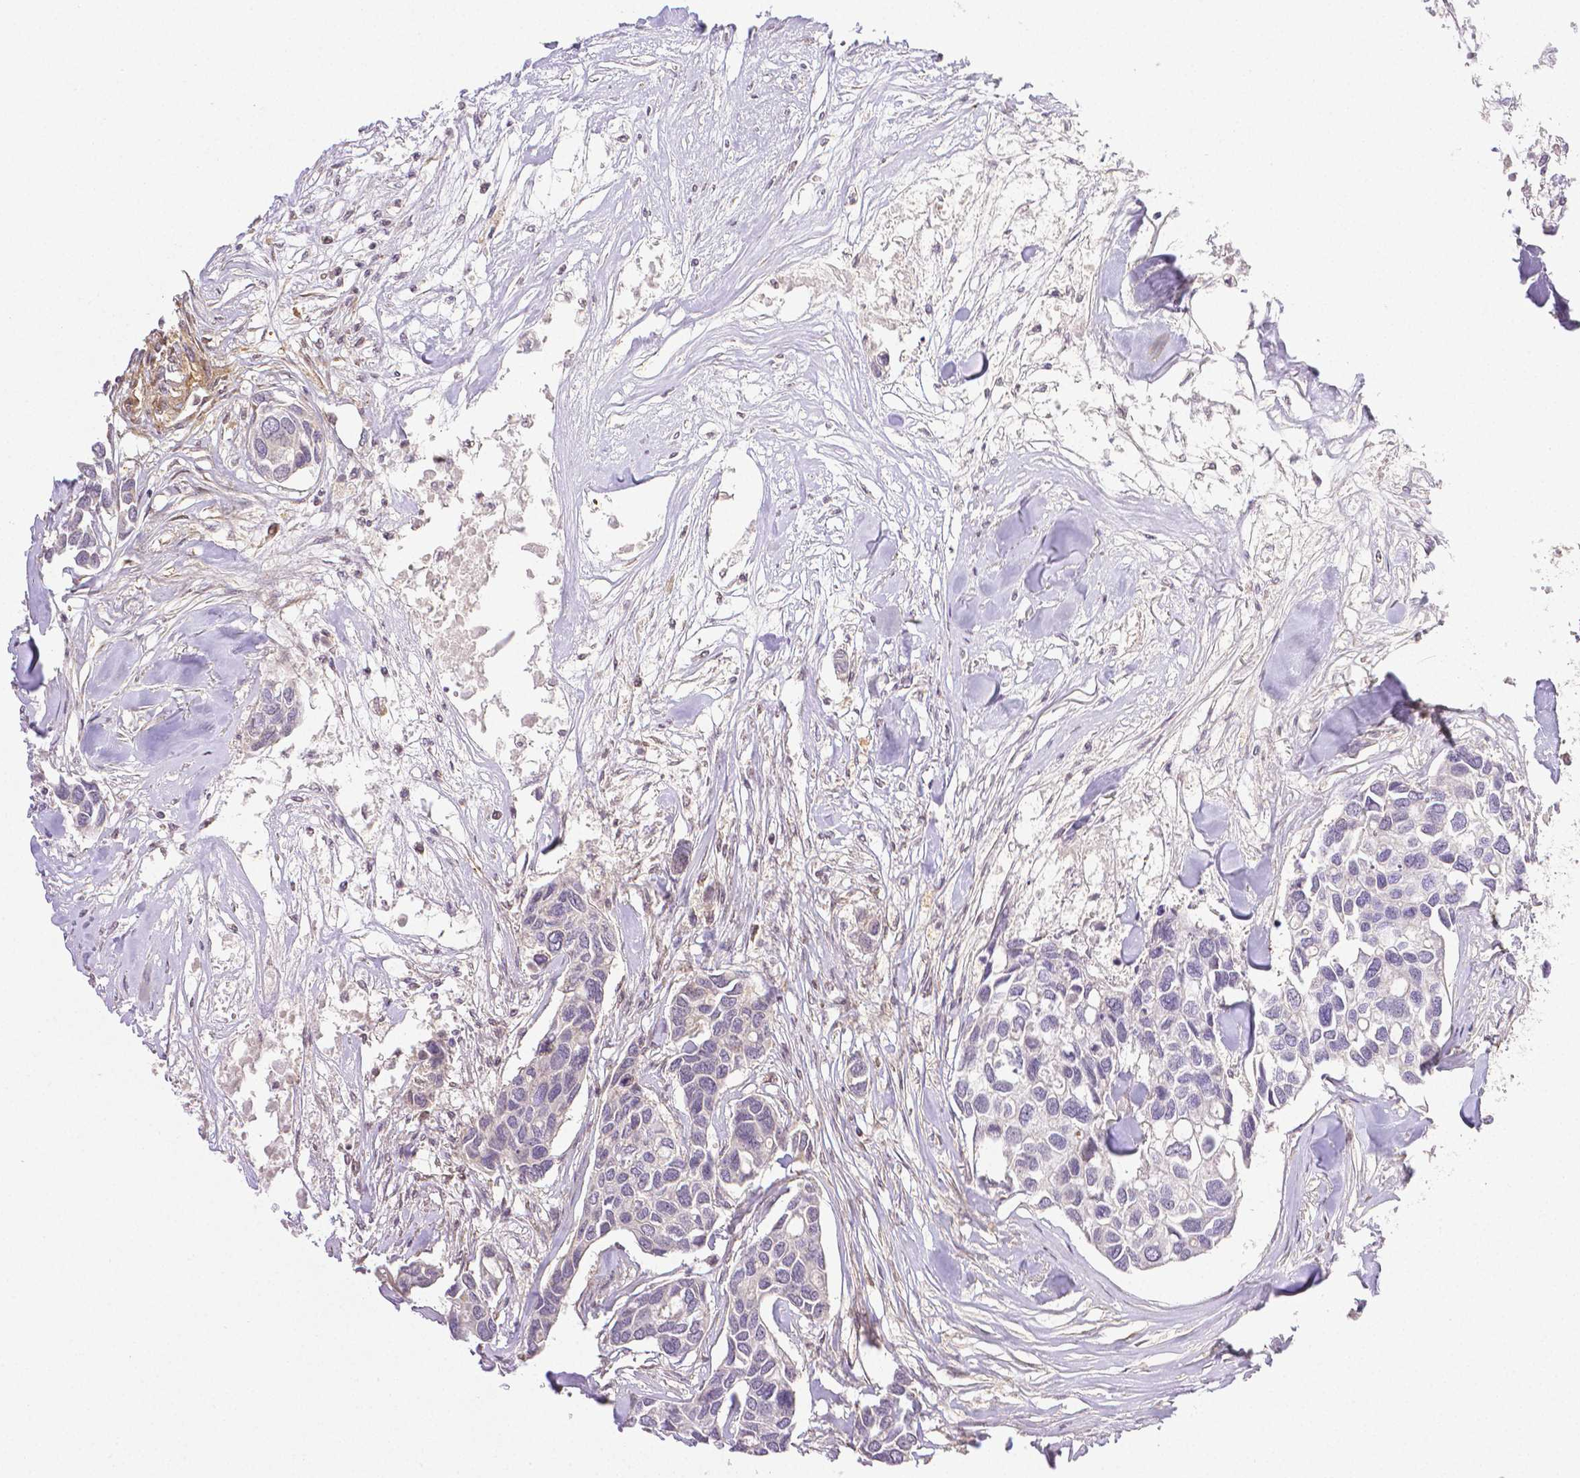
{"staining": {"intensity": "negative", "quantity": "none", "location": "none"}, "tissue": "breast cancer", "cell_type": "Tumor cells", "image_type": "cancer", "snomed": [{"axis": "morphology", "description": "Duct carcinoma"}, {"axis": "topography", "description": "Breast"}], "caption": "This is an immunohistochemistry (IHC) image of human breast cancer (infiltrating ductal carcinoma). There is no expression in tumor cells.", "gene": "THY1", "patient": {"sex": "female", "age": 83}}